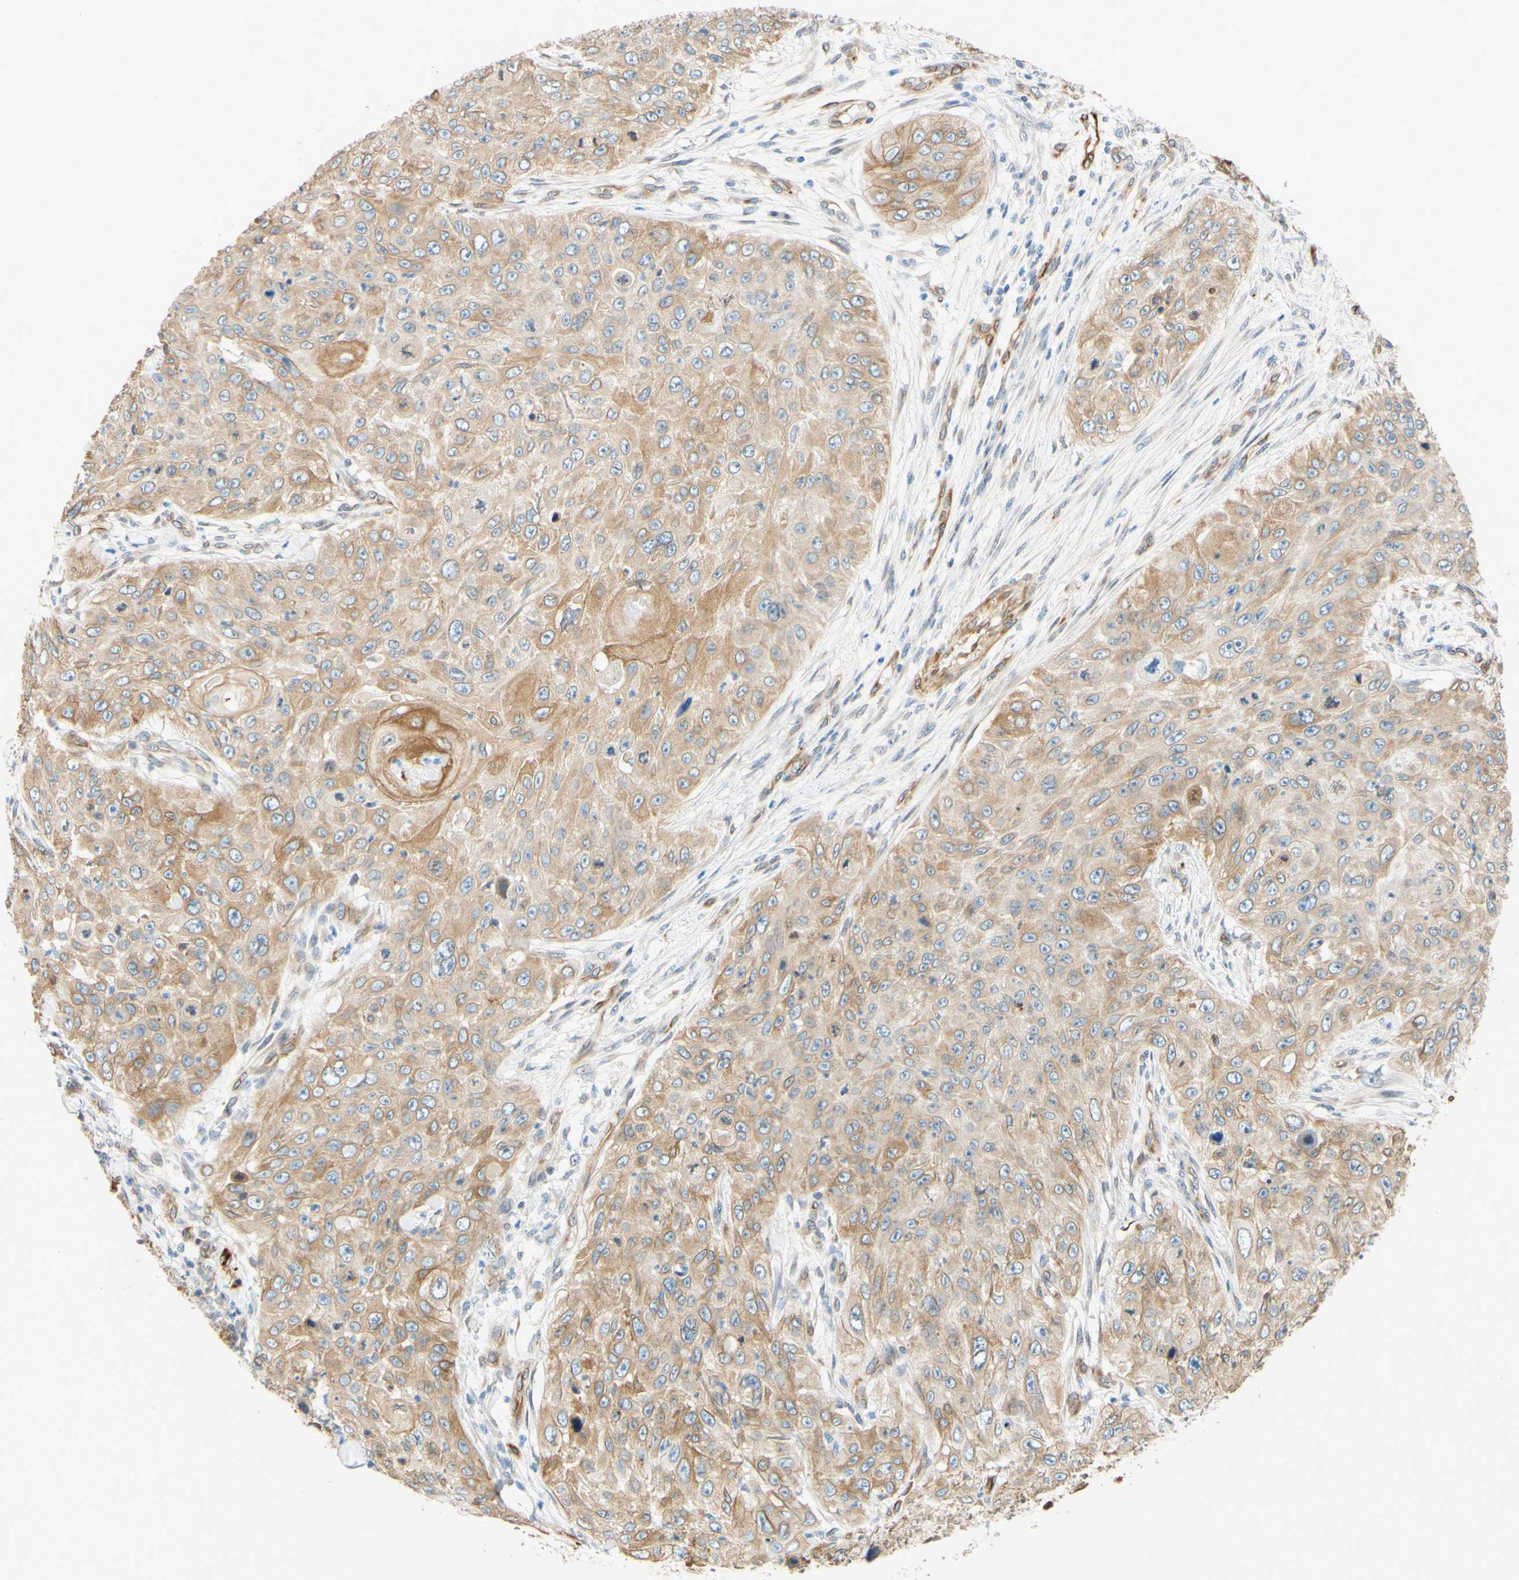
{"staining": {"intensity": "moderate", "quantity": "25%-75%", "location": "cytoplasmic/membranous"}, "tissue": "skin cancer", "cell_type": "Tumor cells", "image_type": "cancer", "snomed": [{"axis": "morphology", "description": "Squamous cell carcinoma, NOS"}, {"axis": "topography", "description": "Skin"}], "caption": "An image of human skin cancer (squamous cell carcinoma) stained for a protein displays moderate cytoplasmic/membranous brown staining in tumor cells.", "gene": "ENDOD1", "patient": {"sex": "female", "age": 80}}